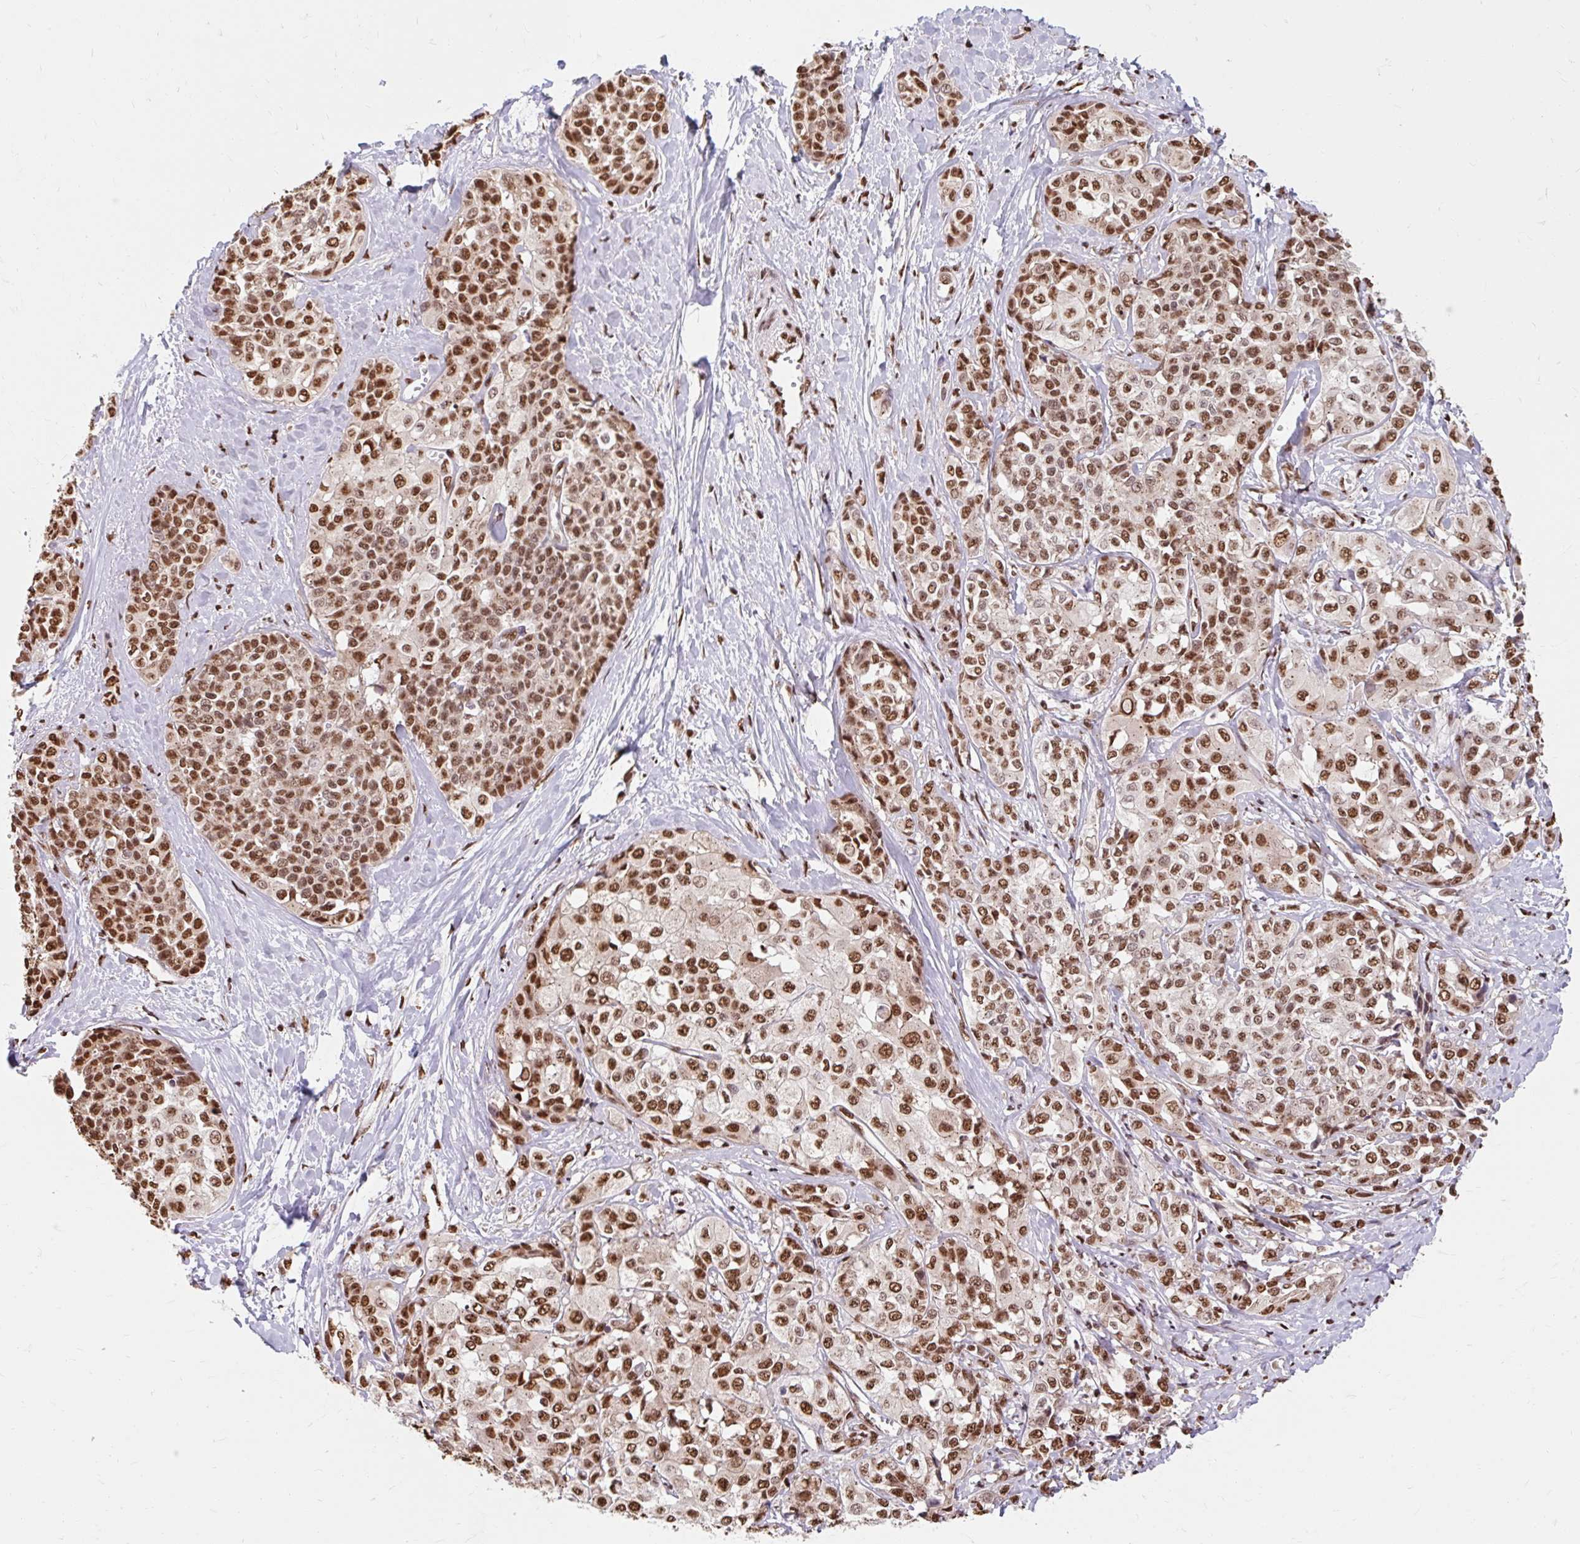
{"staining": {"intensity": "strong", "quantity": ">75%", "location": "nuclear"}, "tissue": "liver cancer", "cell_type": "Tumor cells", "image_type": "cancer", "snomed": [{"axis": "morphology", "description": "Cholangiocarcinoma"}, {"axis": "topography", "description": "Liver"}], "caption": "Protein staining of liver cancer (cholangiocarcinoma) tissue shows strong nuclear staining in about >75% of tumor cells. The protein is shown in brown color, while the nuclei are stained blue.", "gene": "BICRA", "patient": {"sex": "female", "age": 77}}